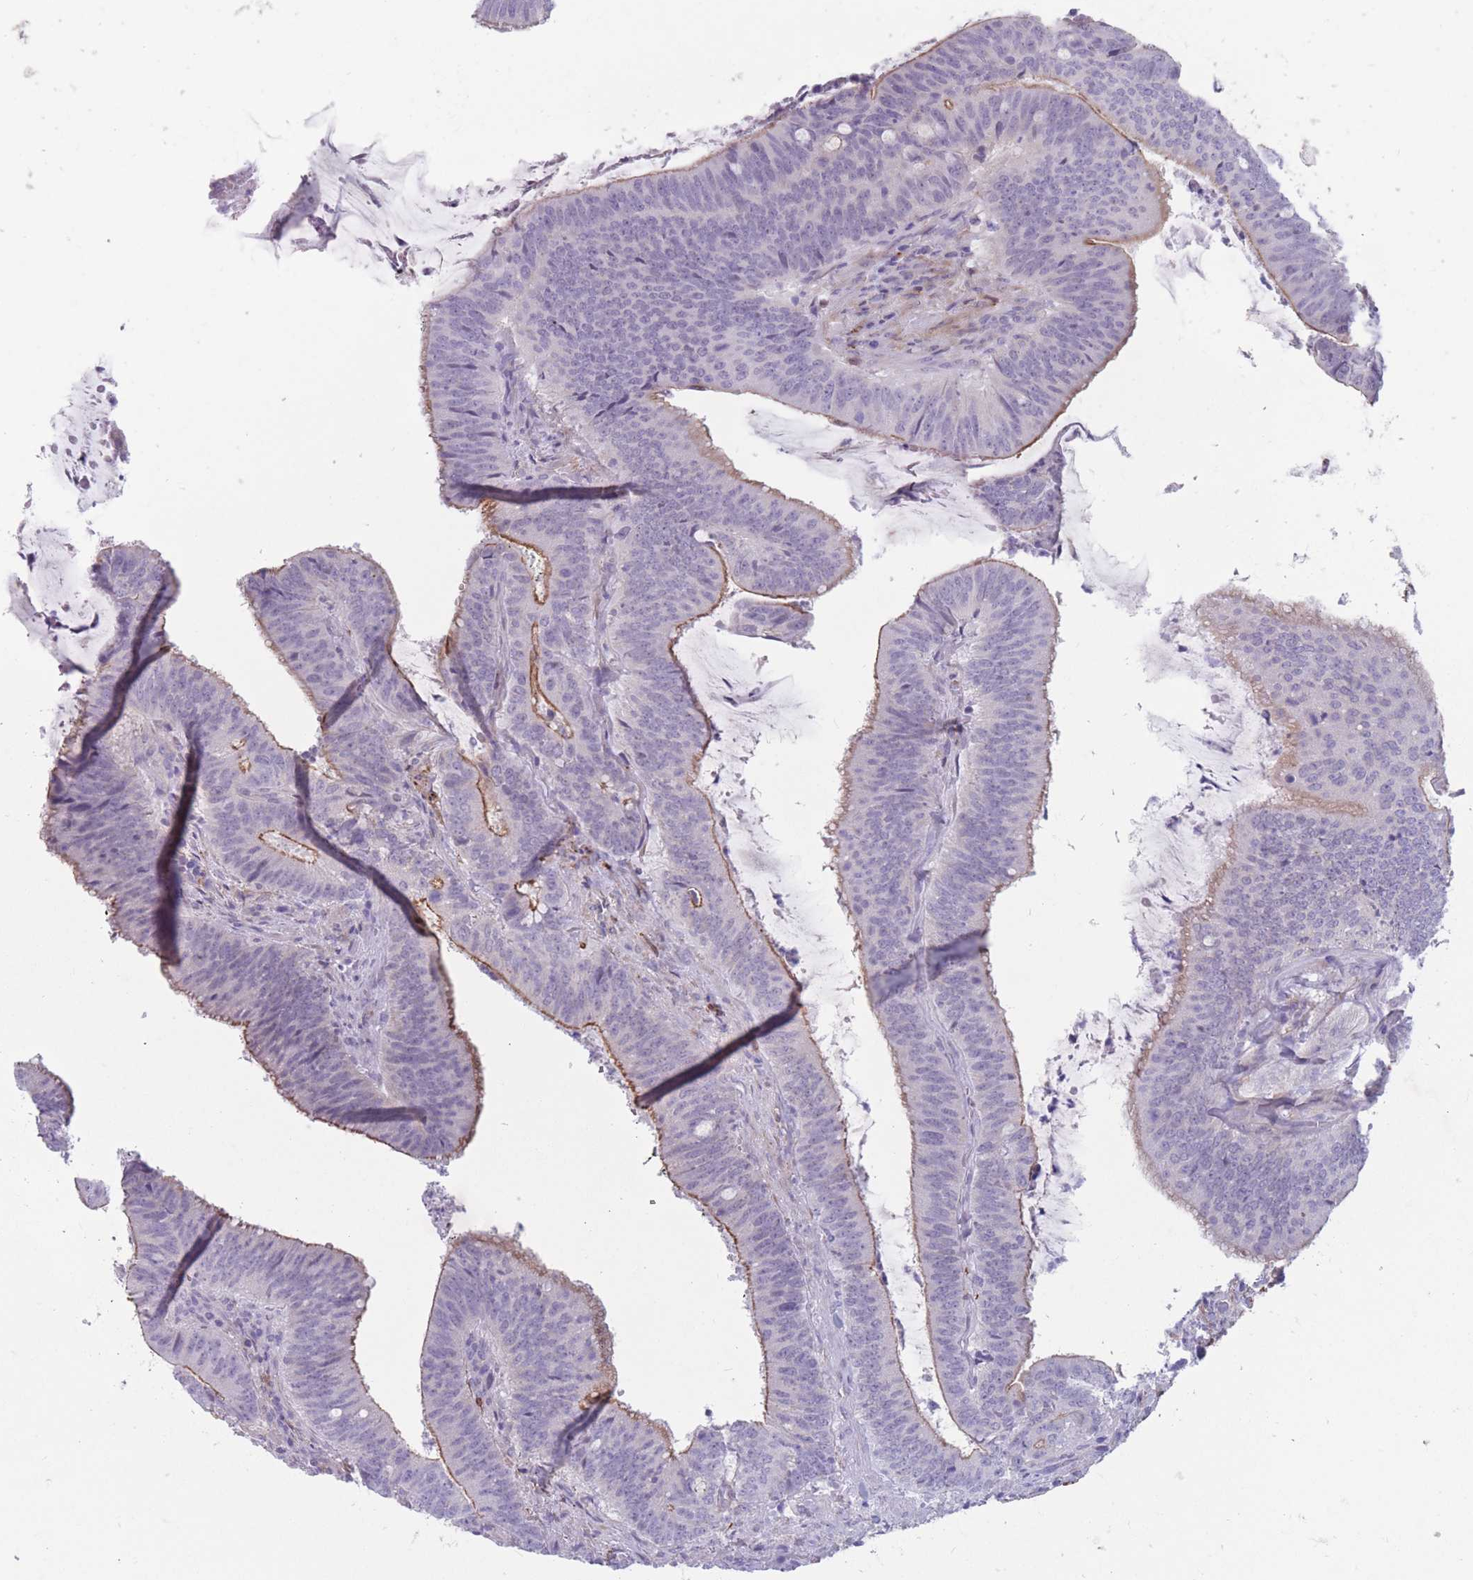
{"staining": {"intensity": "moderate", "quantity": "25%-75%", "location": "cytoplasmic/membranous"}, "tissue": "colorectal cancer", "cell_type": "Tumor cells", "image_type": "cancer", "snomed": [{"axis": "morphology", "description": "Adenocarcinoma, NOS"}, {"axis": "topography", "description": "Colon"}], "caption": "Tumor cells exhibit moderate cytoplasmic/membranous positivity in about 25%-75% of cells in adenocarcinoma (colorectal).", "gene": "DPYD", "patient": {"sex": "female", "age": 43}}